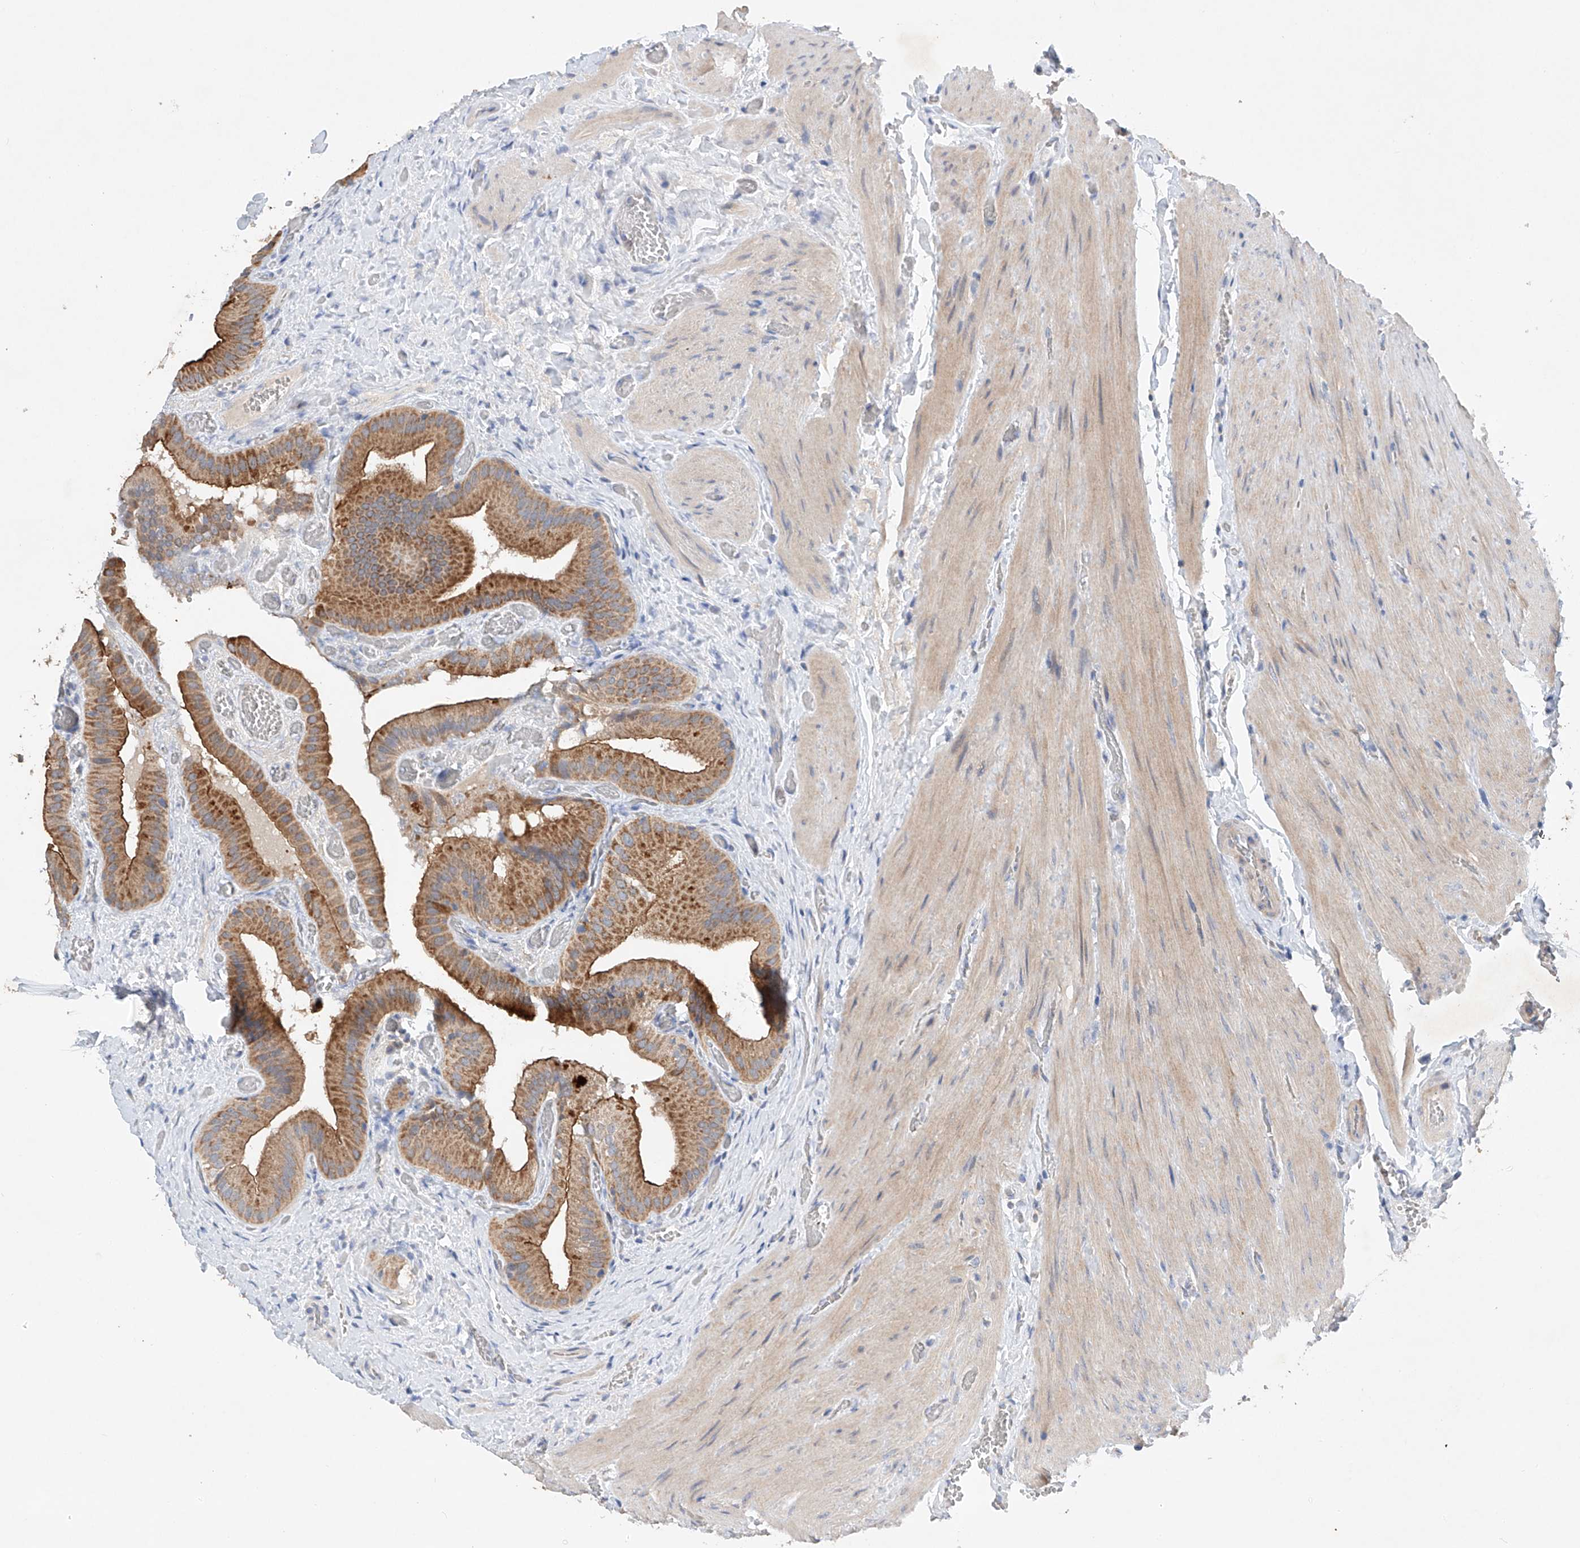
{"staining": {"intensity": "strong", "quantity": ">75%", "location": "cytoplasmic/membranous"}, "tissue": "gallbladder", "cell_type": "Glandular cells", "image_type": "normal", "snomed": [{"axis": "morphology", "description": "Normal tissue, NOS"}, {"axis": "topography", "description": "Gallbladder"}], "caption": "Immunohistochemistry (IHC) photomicrograph of unremarkable gallbladder: human gallbladder stained using immunohistochemistry displays high levels of strong protein expression localized specifically in the cytoplasmic/membranous of glandular cells, appearing as a cytoplasmic/membranous brown color.", "gene": "GPC4", "patient": {"sex": "female", "age": 64}}